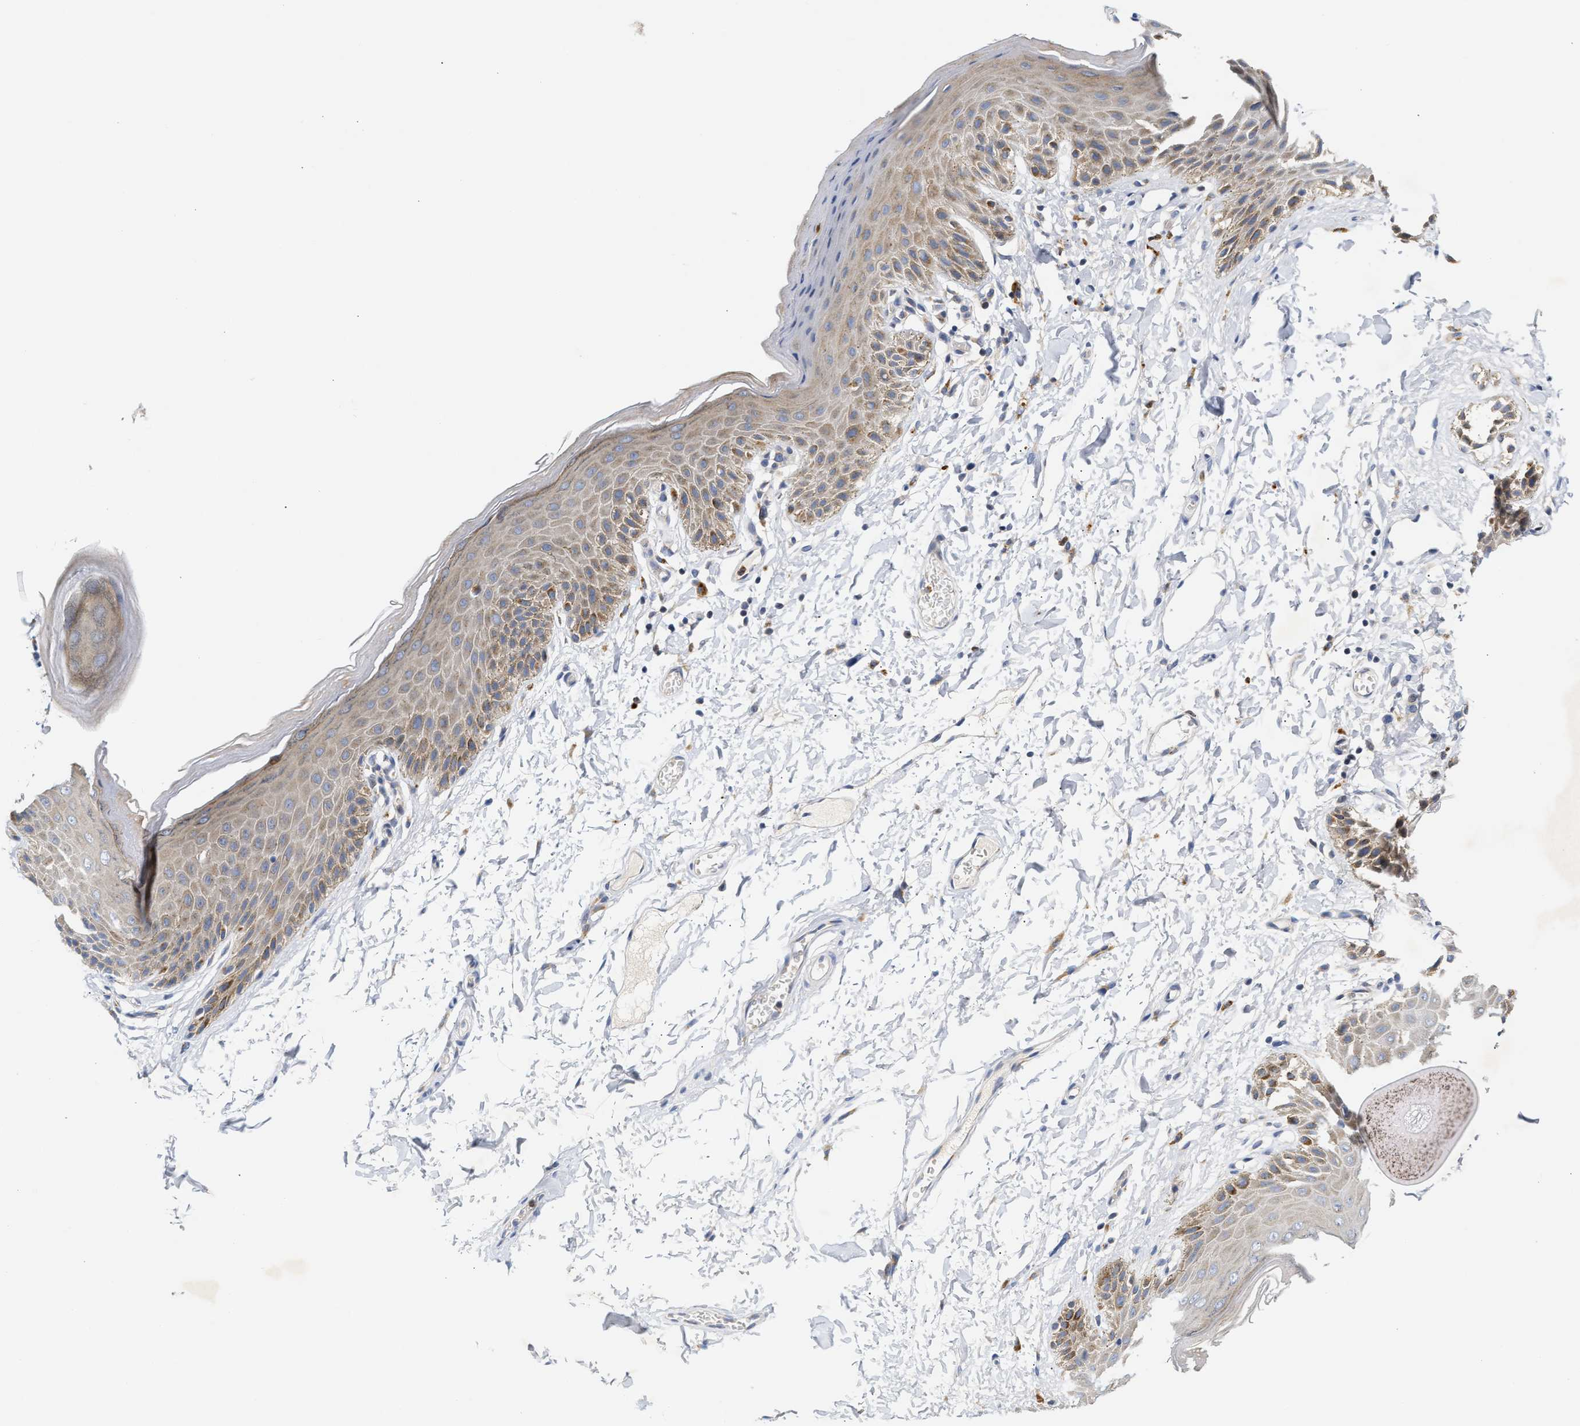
{"staining": {"intensity": "moderate", "quantity": "25%-75%", "location": "cytoplasmic/membranous"}, "tissue": "skin", "cell_type": "Epidermal cells", "image_type": "normal", "snomed": [{"axis": "morphology", "description": "Normal tissue, NOS"}, {"axis": "topography", "description": "Anal"}], "caption": "Normal skin shows moderate cytoplasmic/membranous staining in about 25%-75% of epidermal cells, visualized by immunohistochemistry. The staining is performed using DAB (3,3'-diaminobenzidine) brown chromogen to label protein expression. The nuclei are counter-stained blue using hematoxylin.", "gene": "TRIM50", "patient": {"sex": "male", "age": 44}}